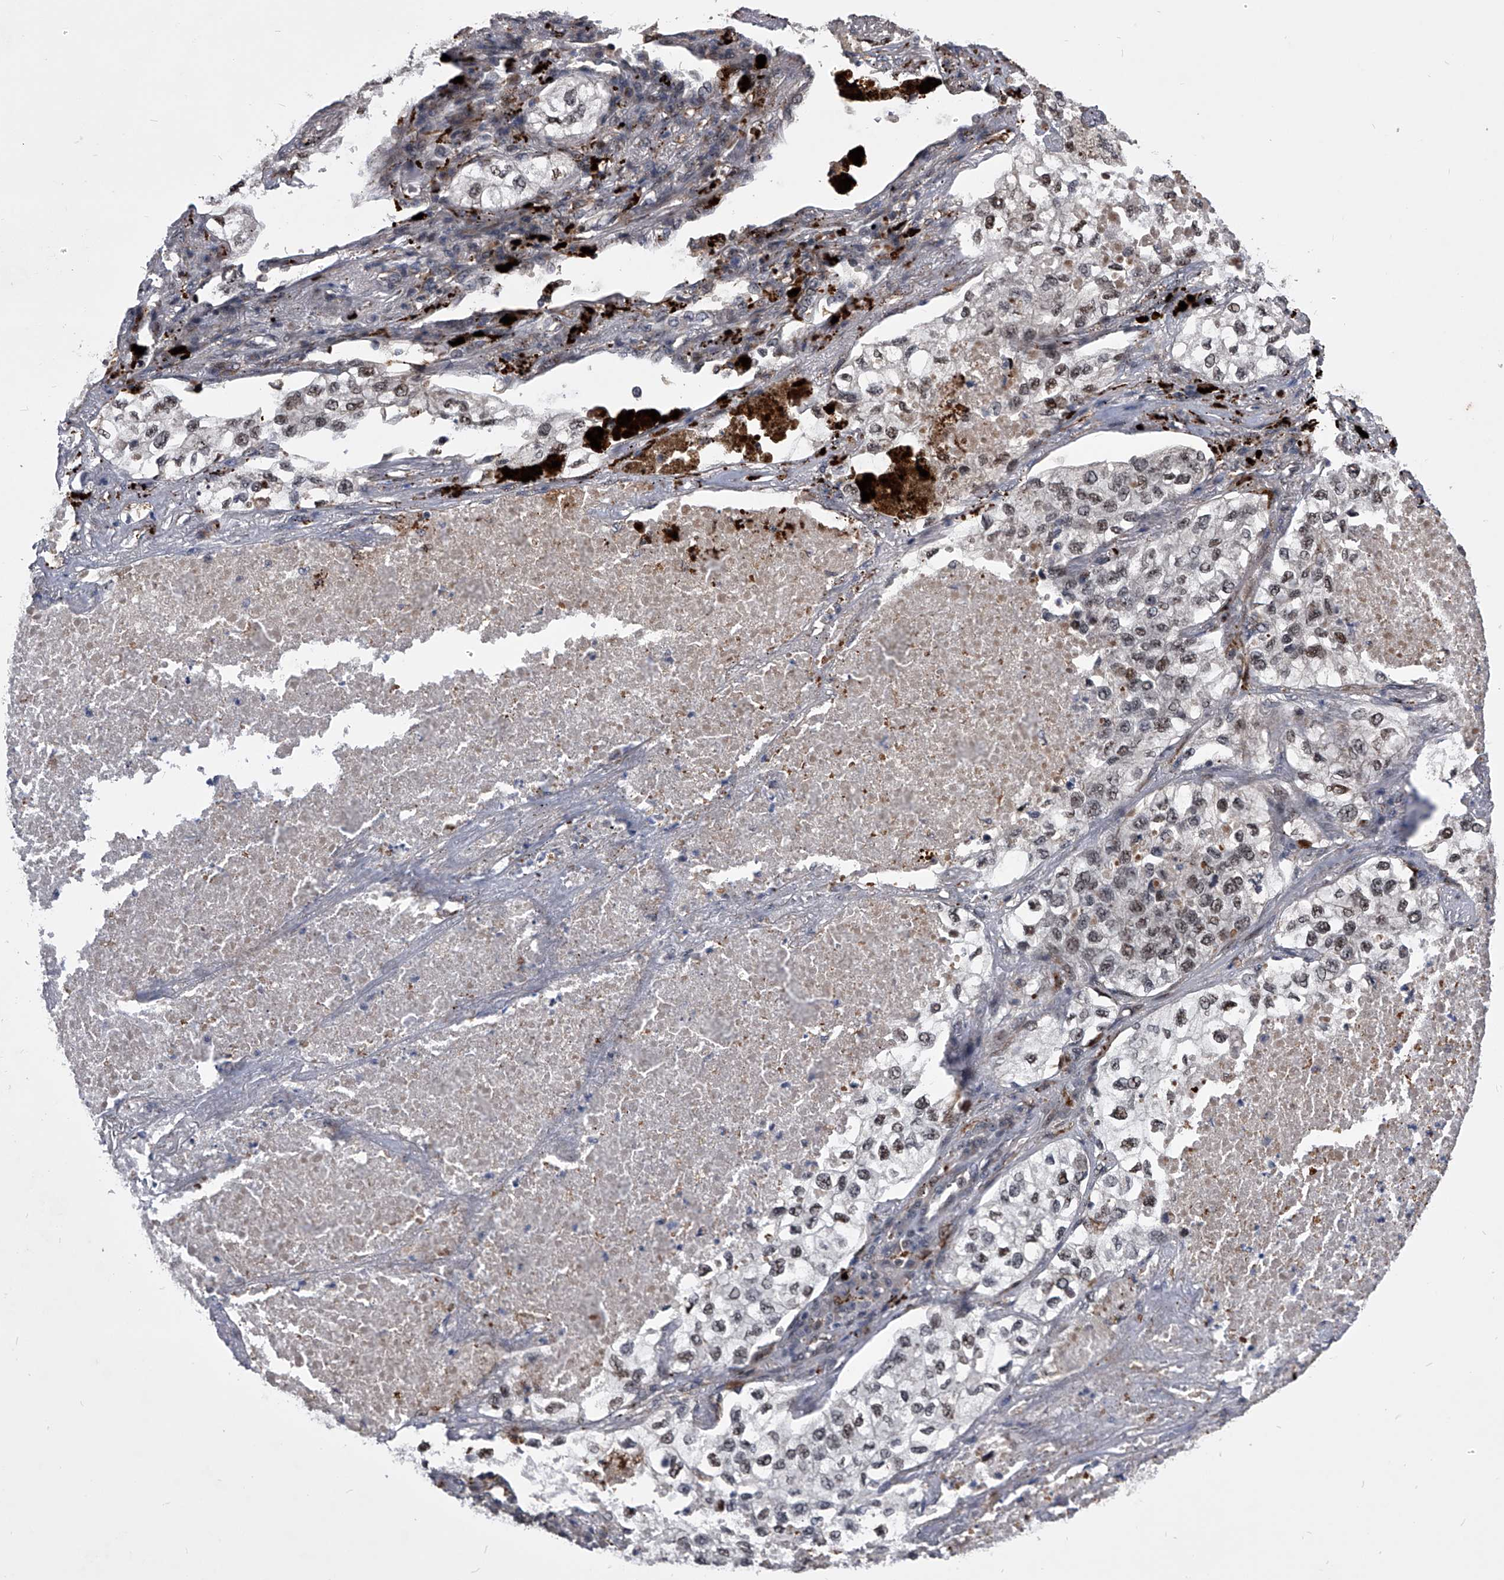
{"staining": {"intensity": "weak", "quantity": "25%-75%", "location": "nuclear"}, "tissue": "lung cancer", "cell_type": "Tumor cells", "image_type": "cancer", "snomed": [{"axis": "morphology", "description": "Adenocarcinoma, NOS"}, {"axis": "topography", "description": "Lung"}], "caption": "About 25%-75% of tumor cells in lung adenocarcinoma exhibit weak nuclear protein expression as visualized by brown immunohistochemical staining.", "gene": "CMTR1", "patient": {"sex": "male", "age": 63}}